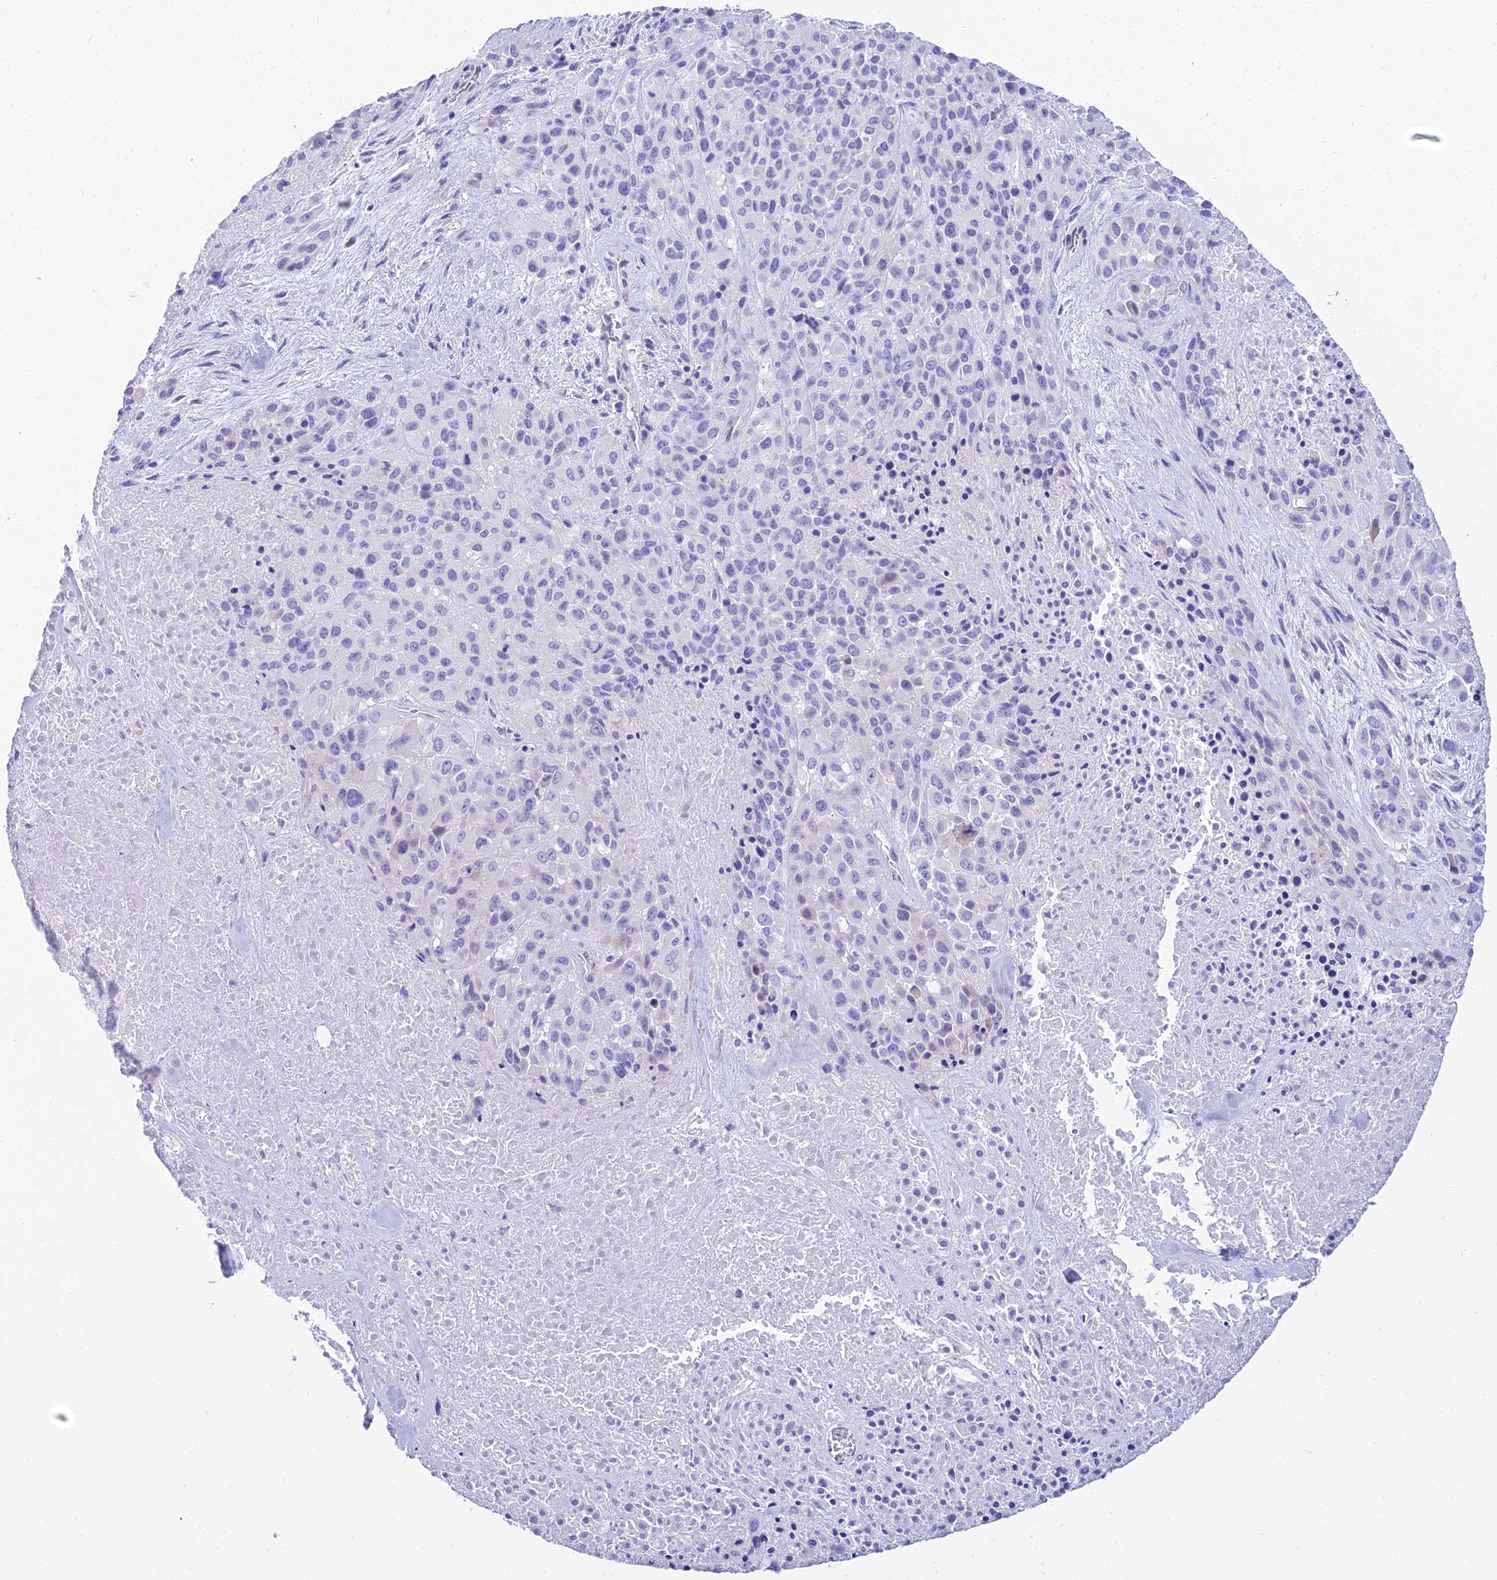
{"staining": {"intensity": "negative", "quantity": "none", "location": "none"}, "tissue": "melanoma", "cell_type": "Tumor cells", "image_type": "cancer", "snomed": [{"axis": "morphology", "description": "Malignant melanoma, Metastatic site"}, {"axis": "topography", "description": "Skin"}], "caption": "Tumor cells are negative for brown protein staining in melanoma.", "gene": "TAC3", "patient": {"sex": "female", "age": 81}}